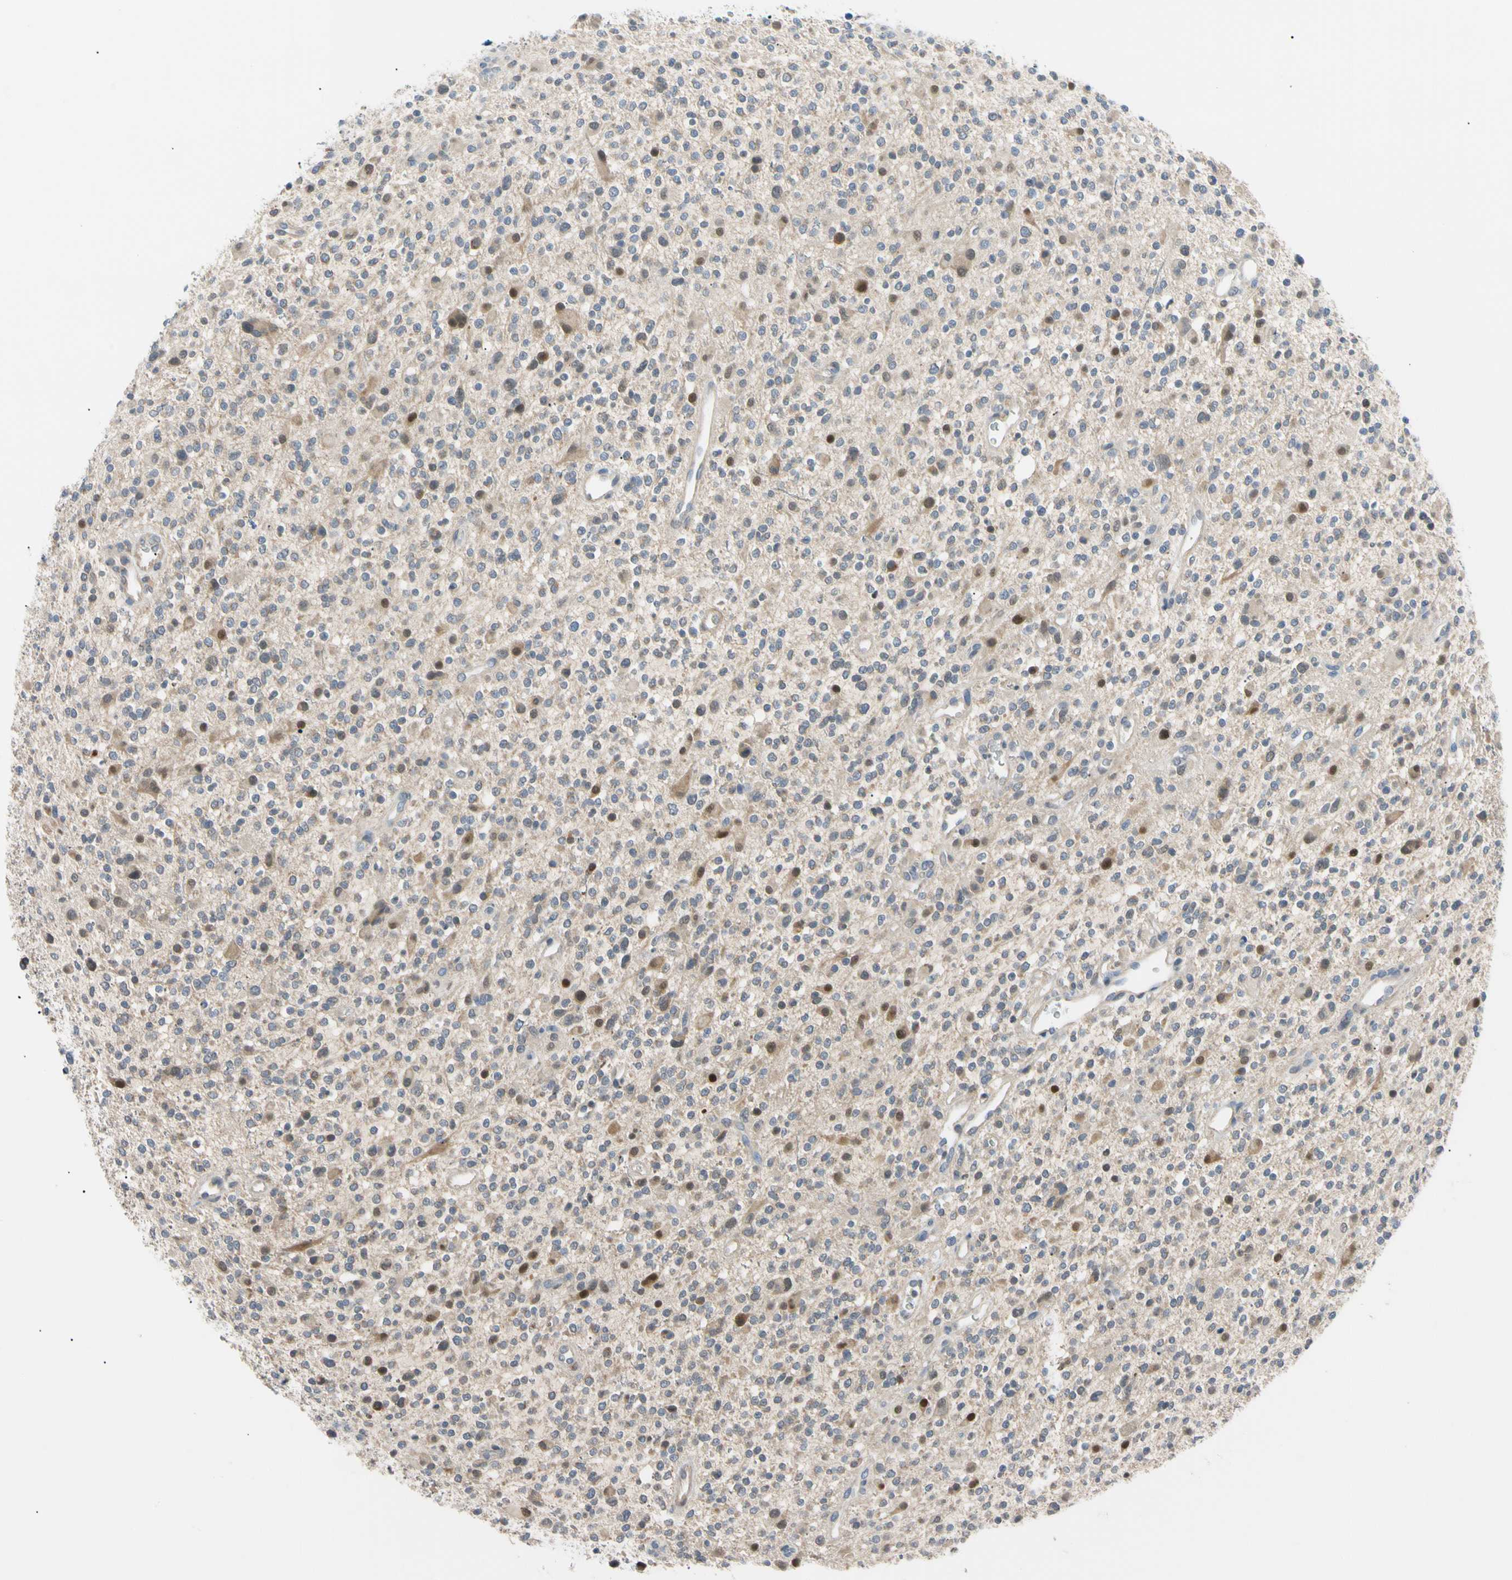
{"staining": {"intensity": "weak", "quantity": "<25%", "location": "cytoplasmic/membranous,nuclear"}, "tissue": "glioma", "cell_type": "Tumor cells", "image_type": "cancer", "snomed": [{"axis": "morphology", "description": "Glioma, malignant, High grade"}, {"axis": "topography", "description": "Brain"}], "caption": "There is no significant staining in tumor cells of glioma.", "gene": "SEC23B", "patient": {"sex": "male", "age": 48}}